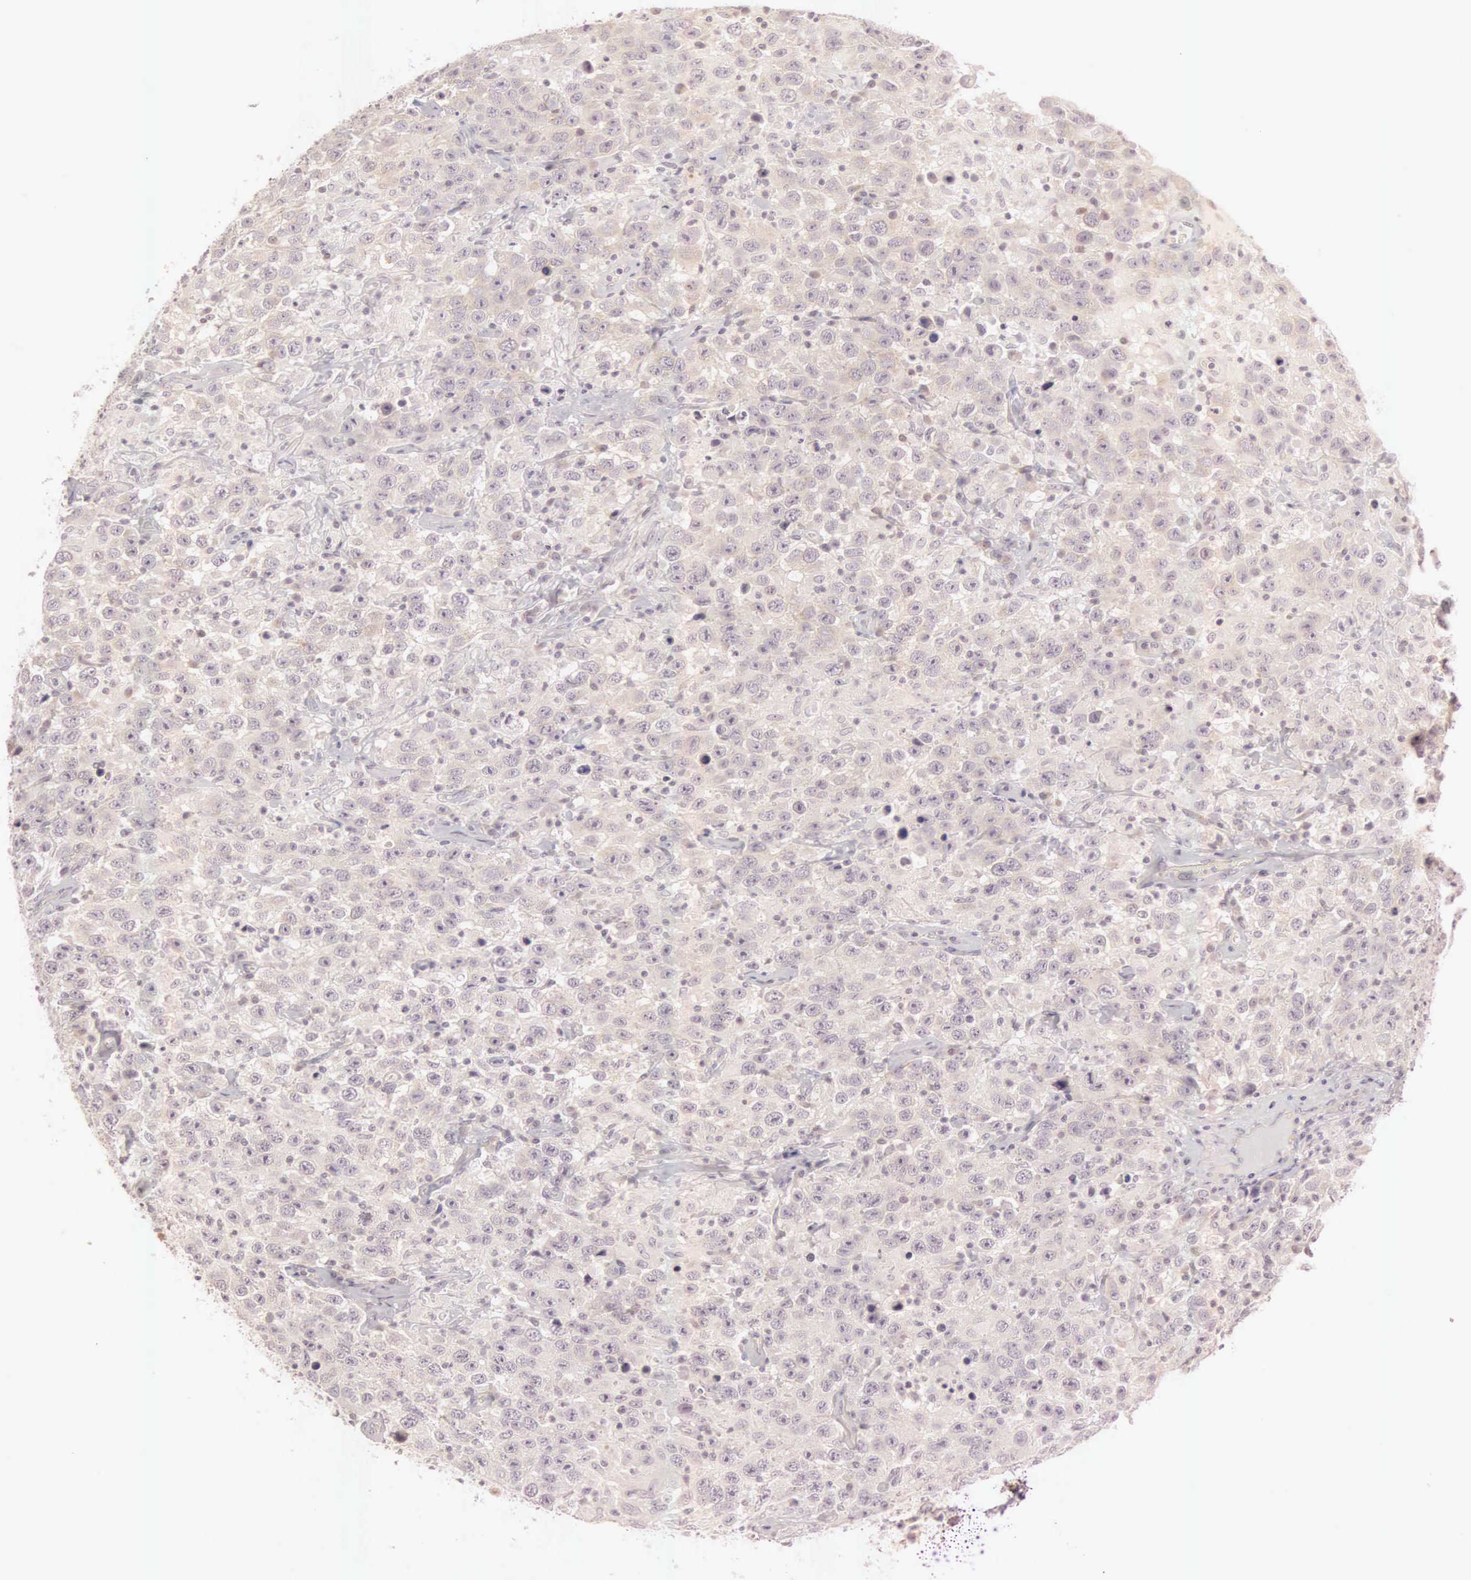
{"staining": {"intensity": "weak", "quantity": "25%-75%", "location": "cytoplasmic/membranous"}, "tissue": "testis cancer", "cell_type": "Tumor cells", "image_type": "cancer", "snomed": [{"axis": "morphology", "description": "Seminoma, NOS"}, {"axis": "topography", "description": "Testis"}], "caption": "Seminoma (testis) stained with a brown dye shows weak cytoplasmic/membranous positive positivity in approximately 25%-75% of tumor cells.", "gene": "CEP170B", "patient": {"sex": "male", "age": 41}}